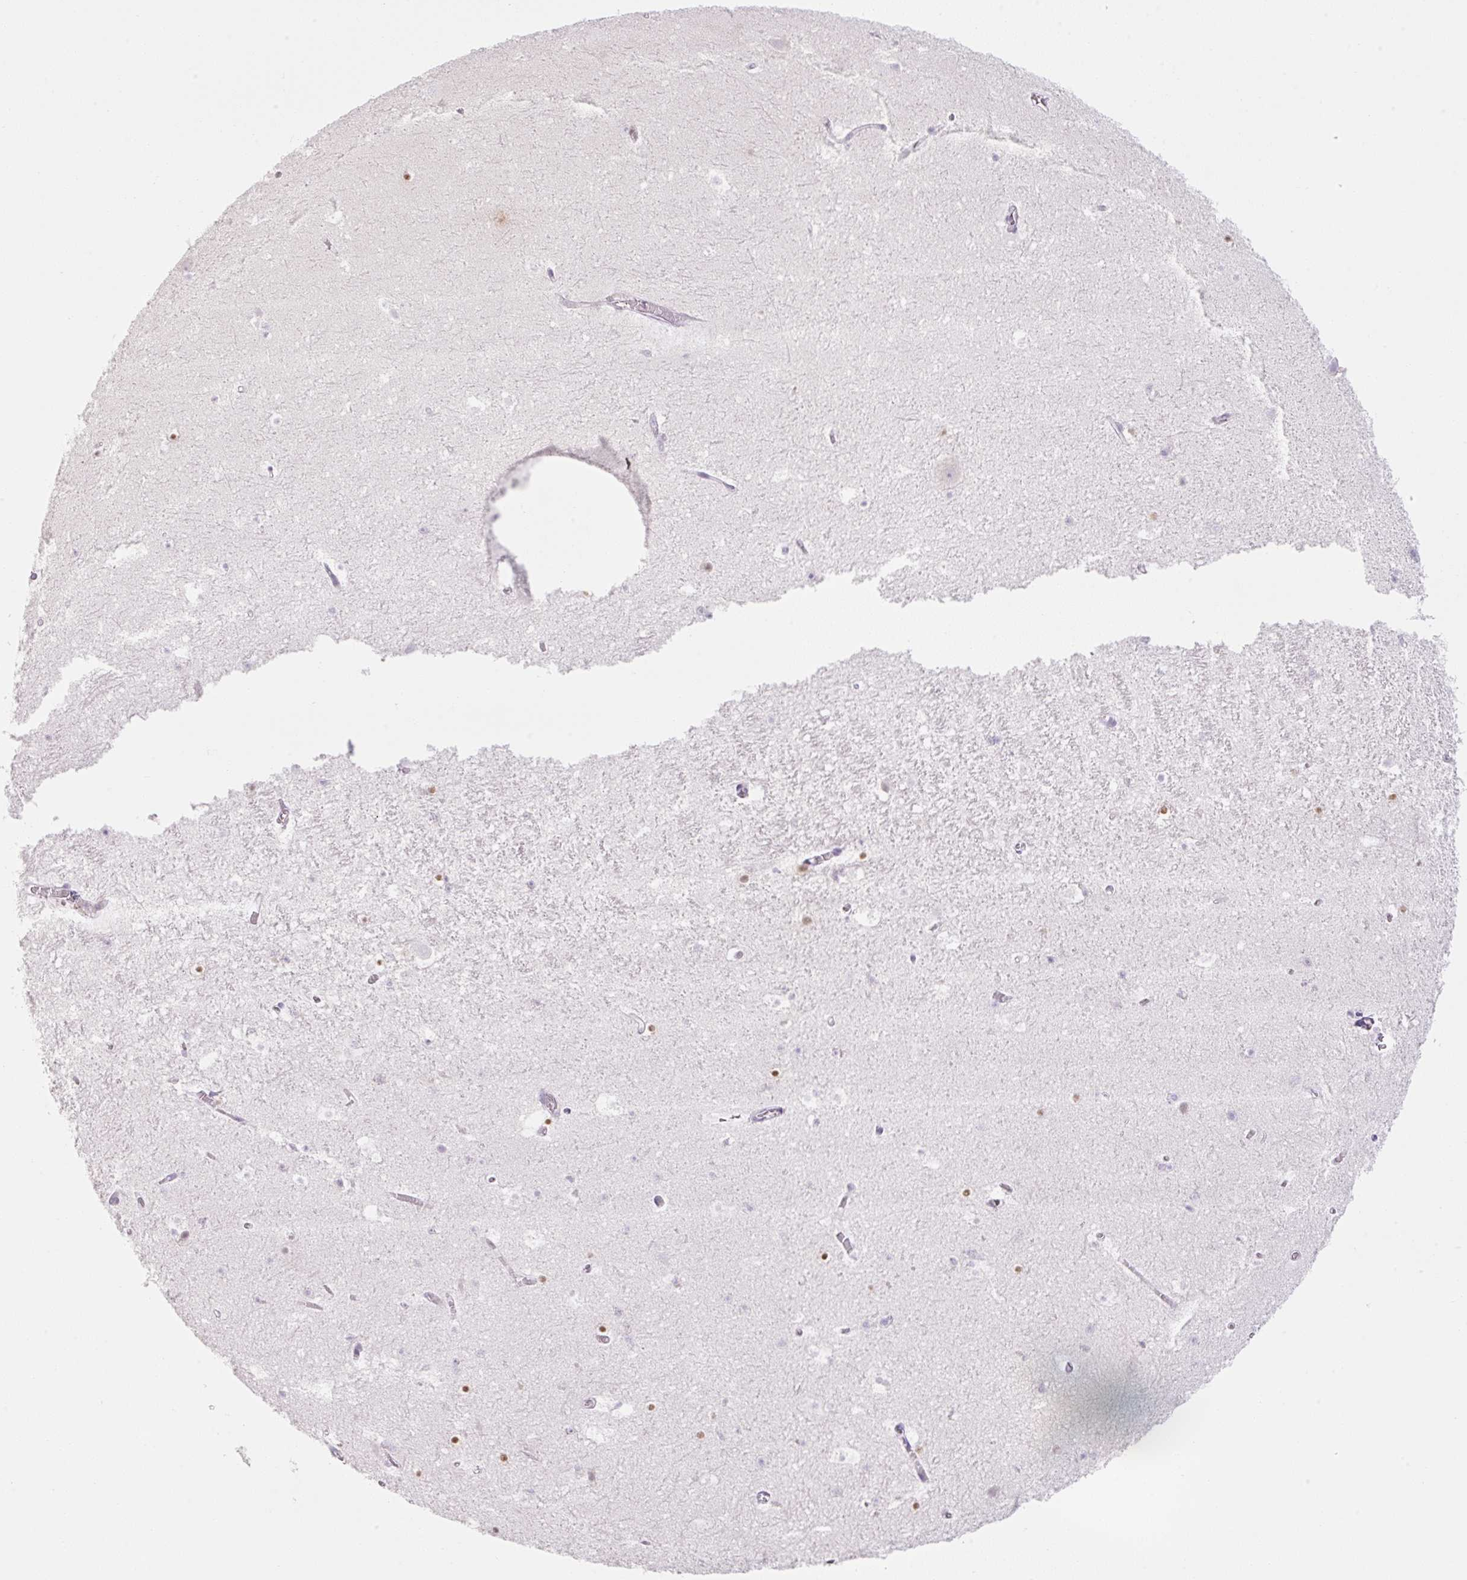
{"staining": {"intensity": "negative", "quantity": "none", "location": "none"}, "tissue": "hippocampus", "cell_type": "Glial cells", "image_type": "normal", "snomed": [{"axis": "morphology", "description": "Normal tissue, NOS"}, {"axis": "topography", "description": "Hippocampus"}], "caption": "Glial cells show no significant positivity in normal hippocampus. The staining was performed using DAB (3,3'-diaminobenzidine) to visualize the protein expression in brown, while the nuclei were stained in blue with hematoxylin (Magnification: 20x).", "gene": "TLE3", "patient": {"sex": "female", "age": 42}}